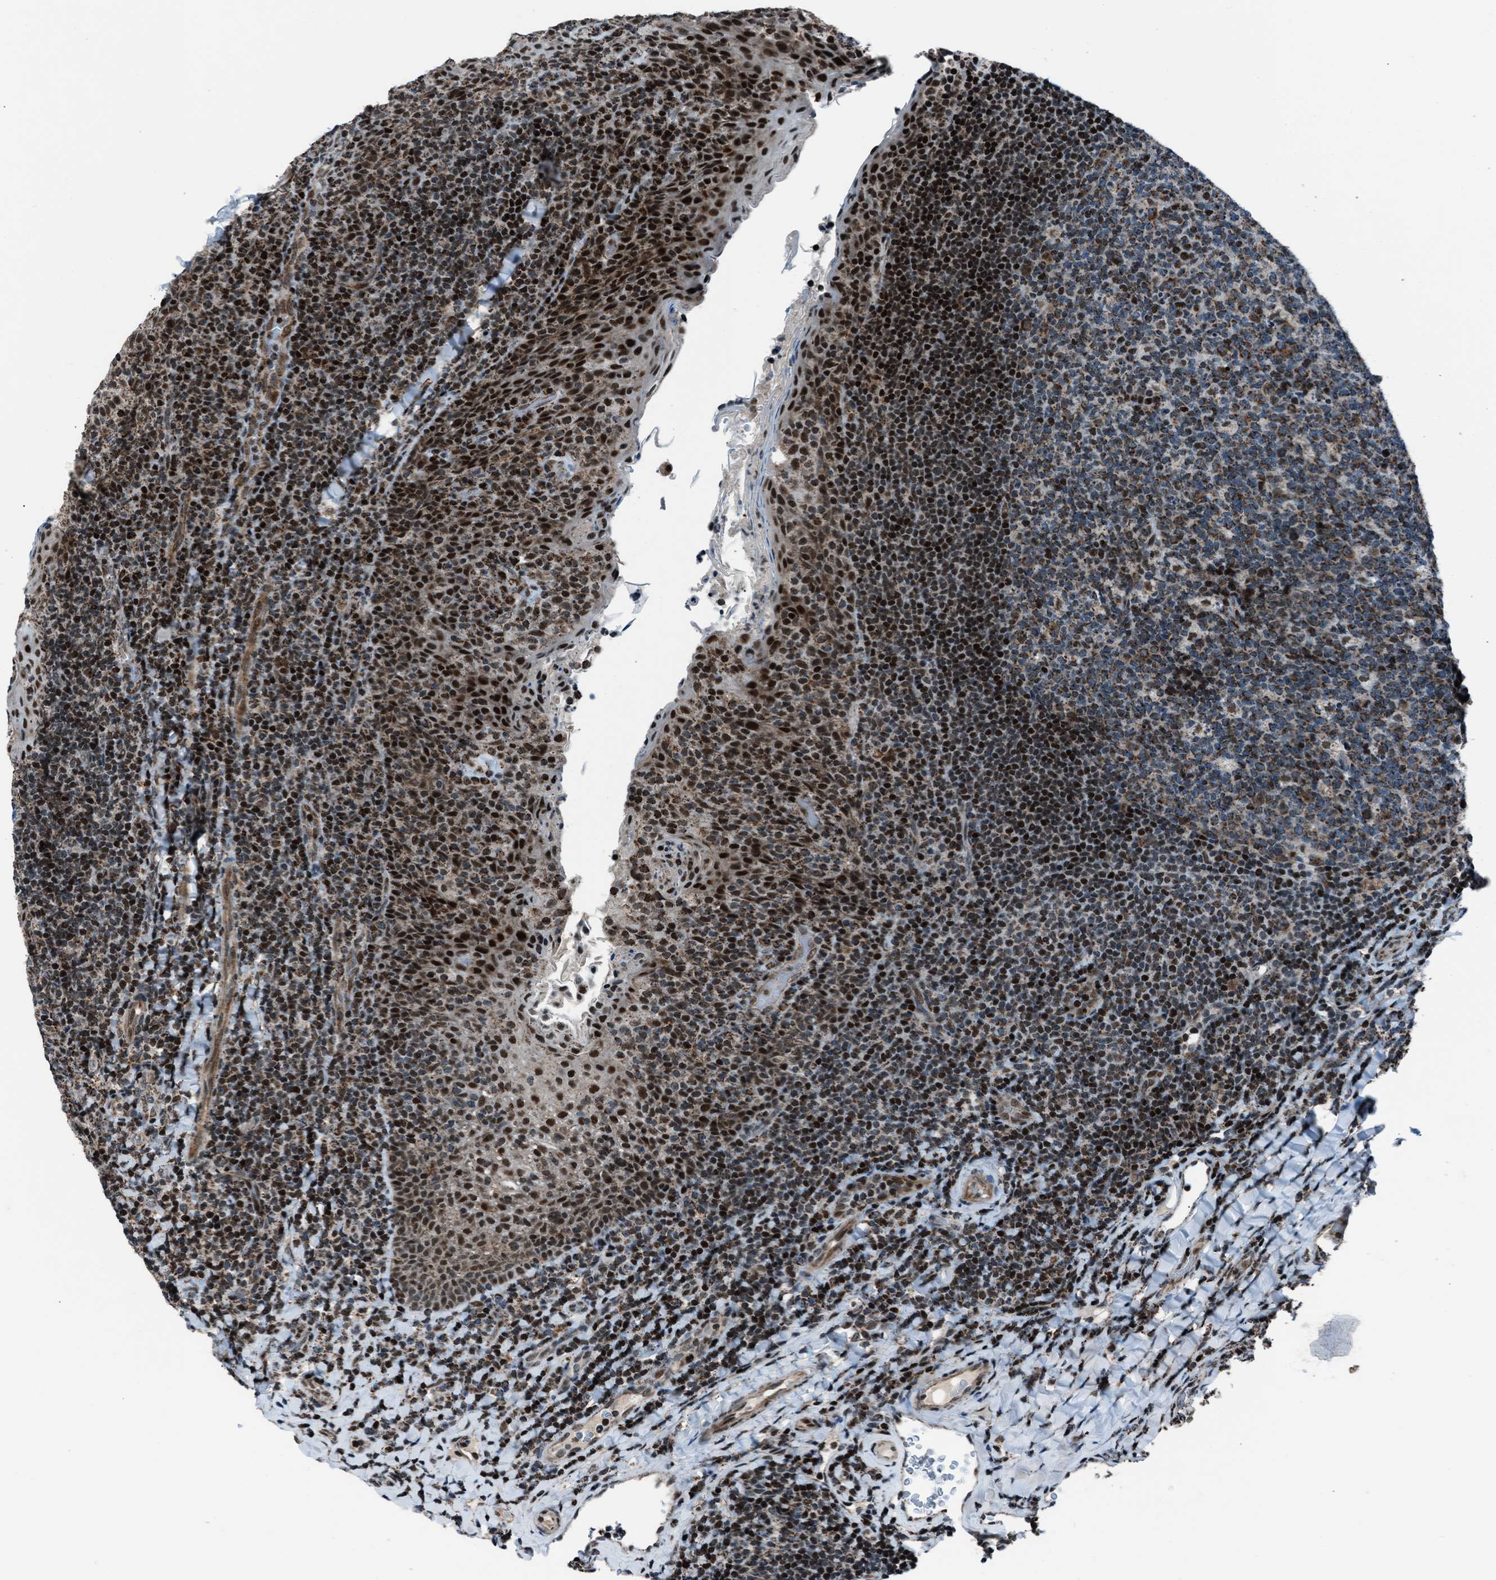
{"staining": {"intensity": "strong", "quantity": ">75%", "location": "nuclear"}, "tissue": "tonsil", "cell_type": "Germinal center cells", "image_type": "normal", "snomed": [{"axis": "morphology", "description": "Normal tissue, NOS"}, {"axis": "topography", "description": "Tonsil"}], "caption": "Human tonsil stained with a brown dye shows strong nuclear positive expression in approximately >75% of germinal center cells.", "gene": "MORC3", "patient": {"sex": "male", "age": 17}}